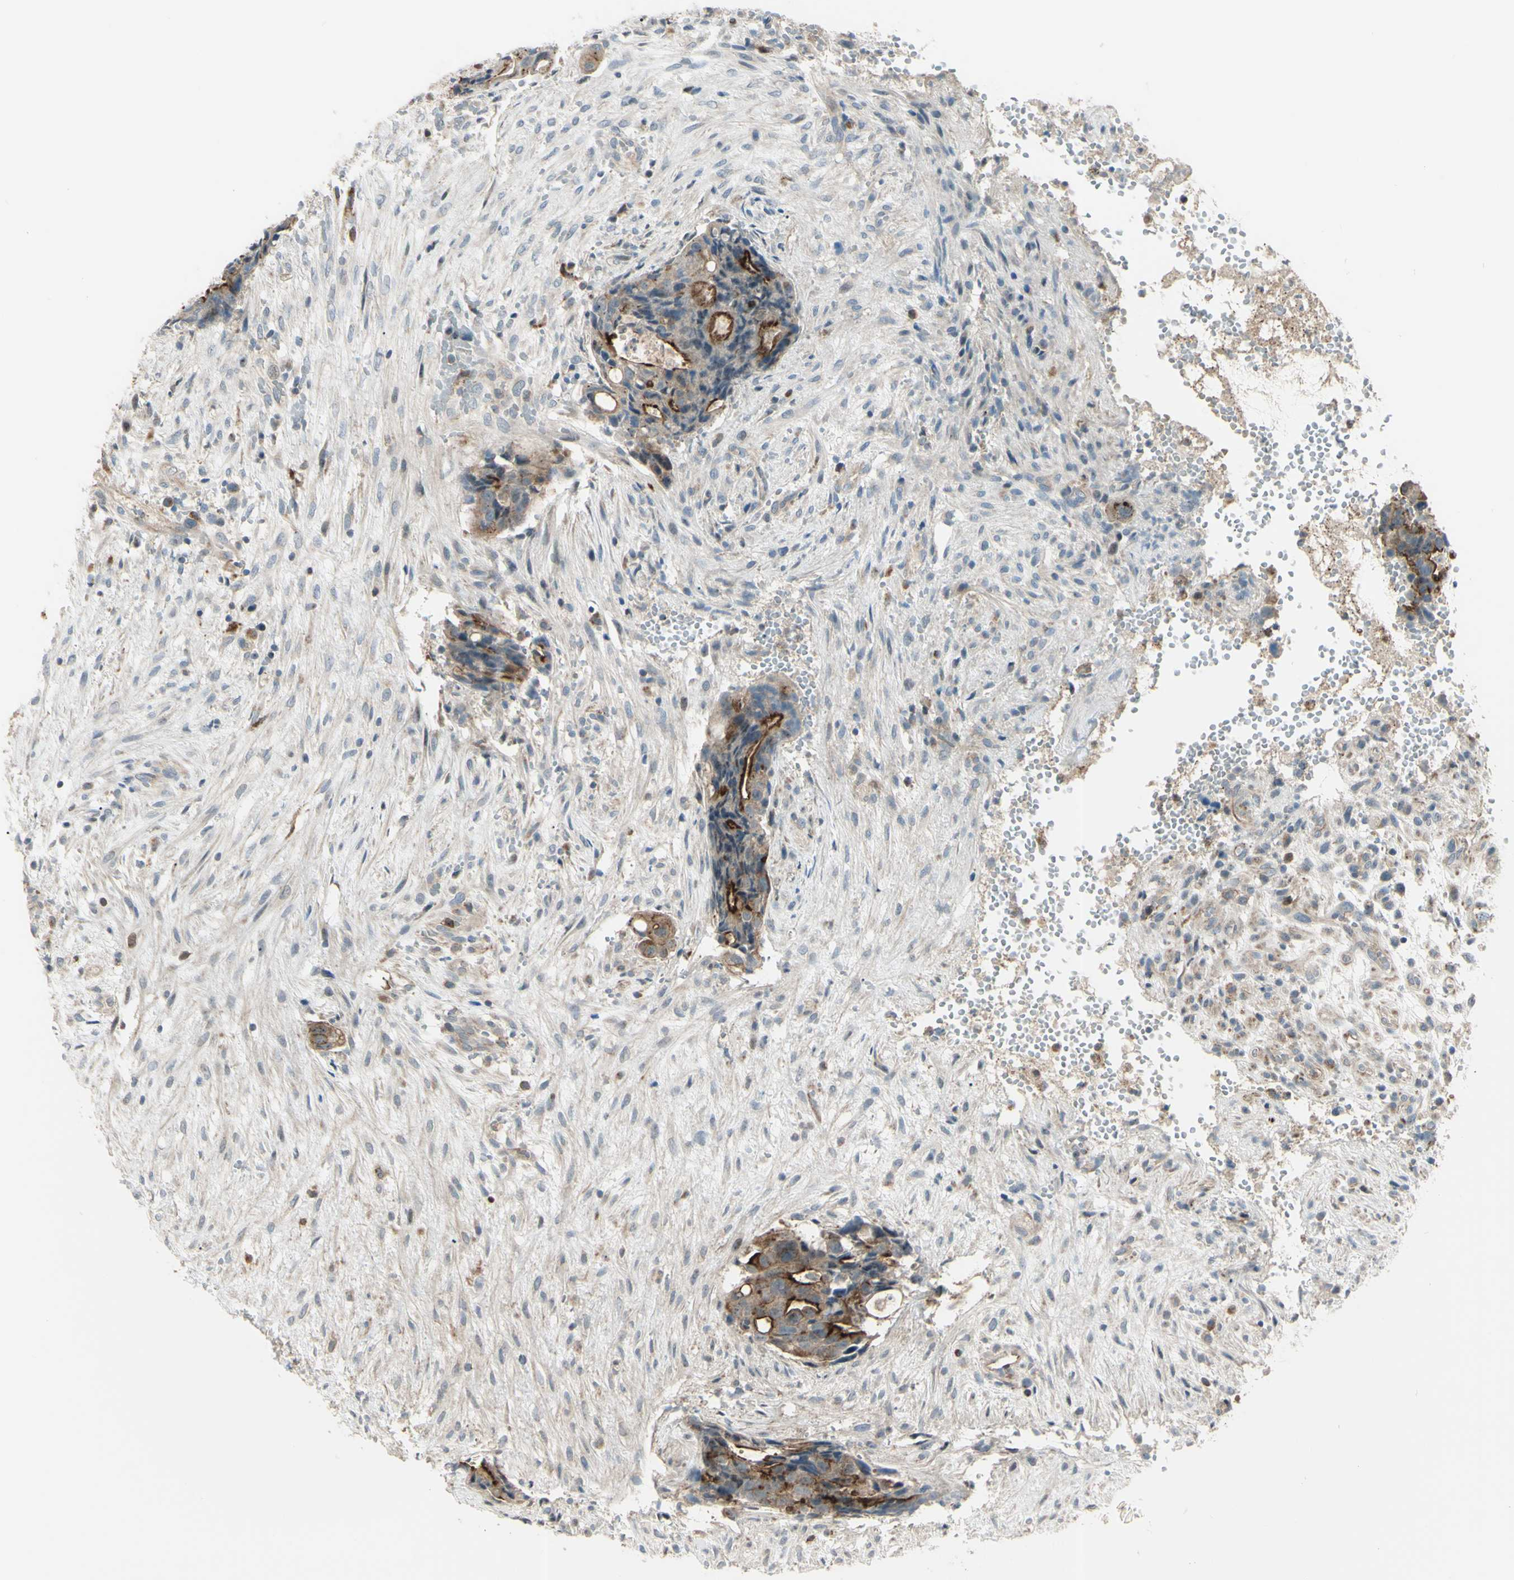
{"staining": {"intensity": "moderate", "quantity": ">75%", "location": "cytoplasmic/membranous"}, "tissue": "colorectal cancer", "cell_type": "Tumor cells", "image_type": "cancer", "snomed": [{"axis": "morphology", "description": "Adenocarcinoma, NOS"}, {"axis": "topography", "description": "Colon"}], "caption": "Human adenocarcinoma (colorectal) stained for a protein (brown) demonstrates moderate cytoplasmic/membranous positive positivity in approximately >75% of tumor cells.", "gene": "LMTK2", "patient": {"sex": "female", "age": 57}}